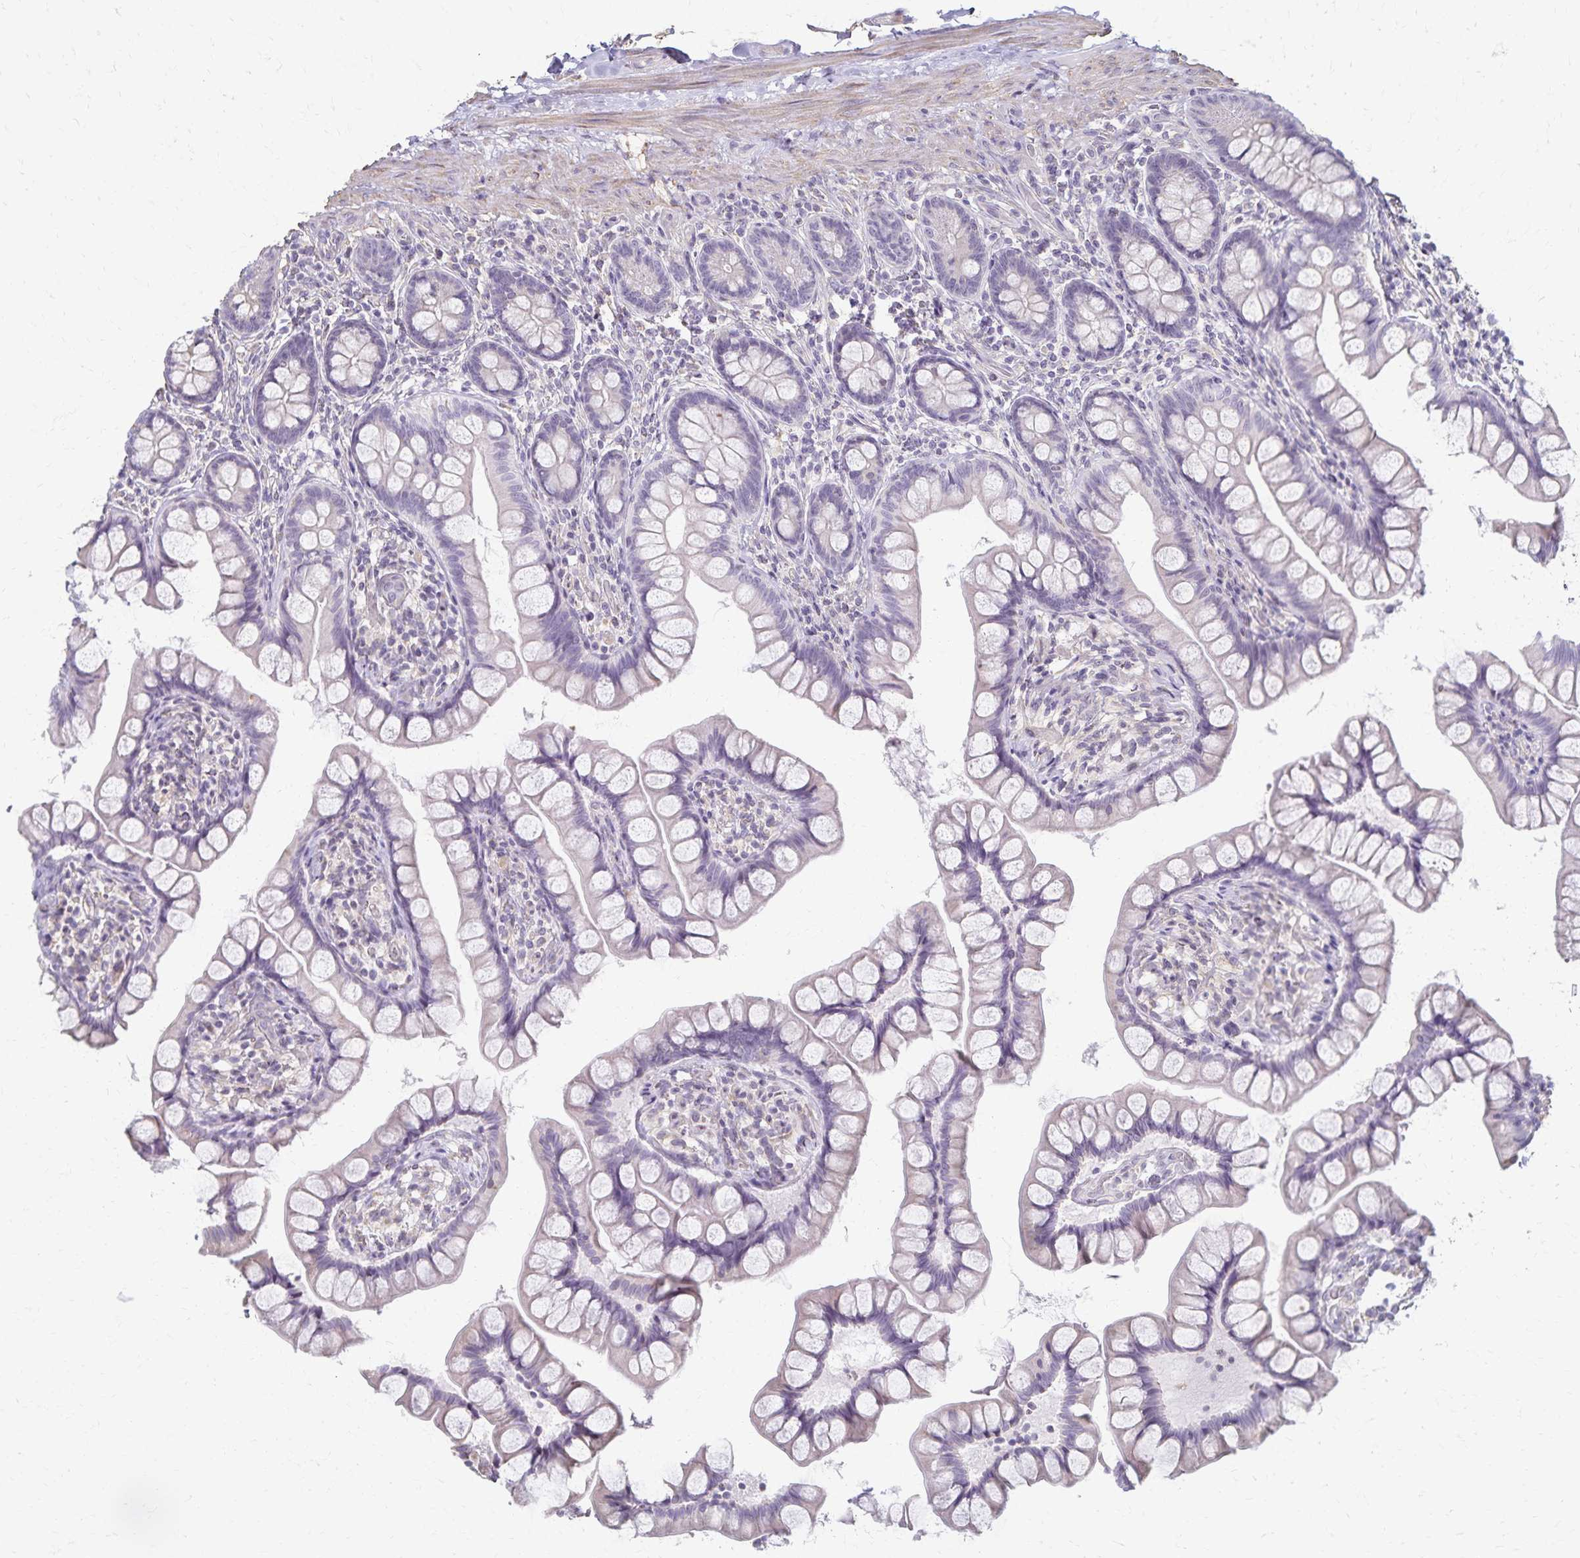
{"staining": {"intensity": "negative", "quantity": "none", "location": "none"}, "tissue": "small intestine", "cell_type": "Glandular cells", "image_type": "normal", "snomed": [{"axis": "morphology", "description": "Normal tissue, NOS"}, {"axis": "topography", "description": "Small intestine"}], "caption": "Photomicrograph shows no significant protein expression in glandular cells of benign small intestine. Nuclei are stained in blue.", "gene": "KISS1", "patient": {"sex": "male", "age": 70}}